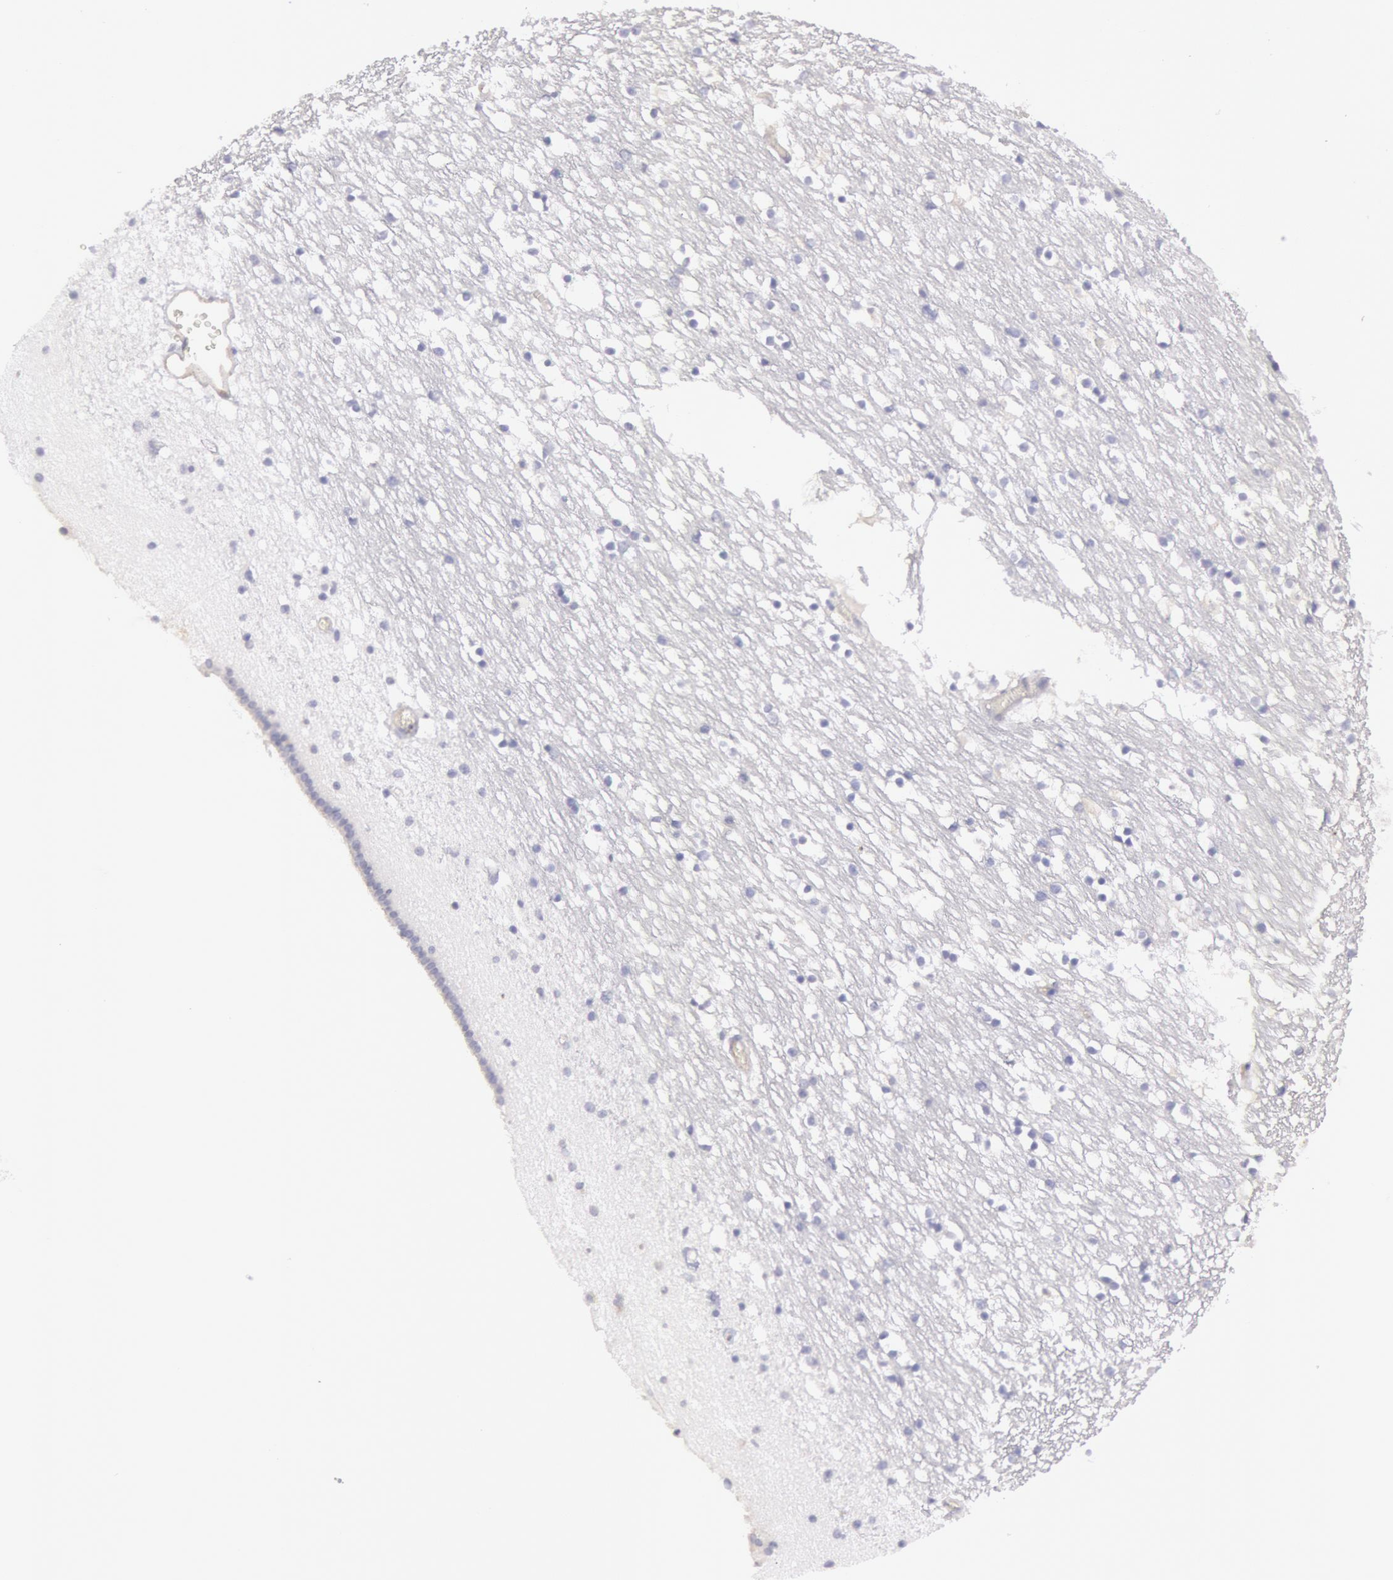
{"staining": {"intensity": "negative", "quantity": "none", "location": "none"}, "tissue": "caudate", "cell_type": "Glial cells", "image_type": "normal", "snomed": [{"axis": "morphology", "description": "Normal tissue, NOS"}, {"axis": "topography", "description": "Lateral ventricle wall"}], "caption": "Caudate stained for a protein using IHC demonstrates no staining glial cells.", "gene": "RAB27A", "patient": {"sex": "male", "age": 45}}